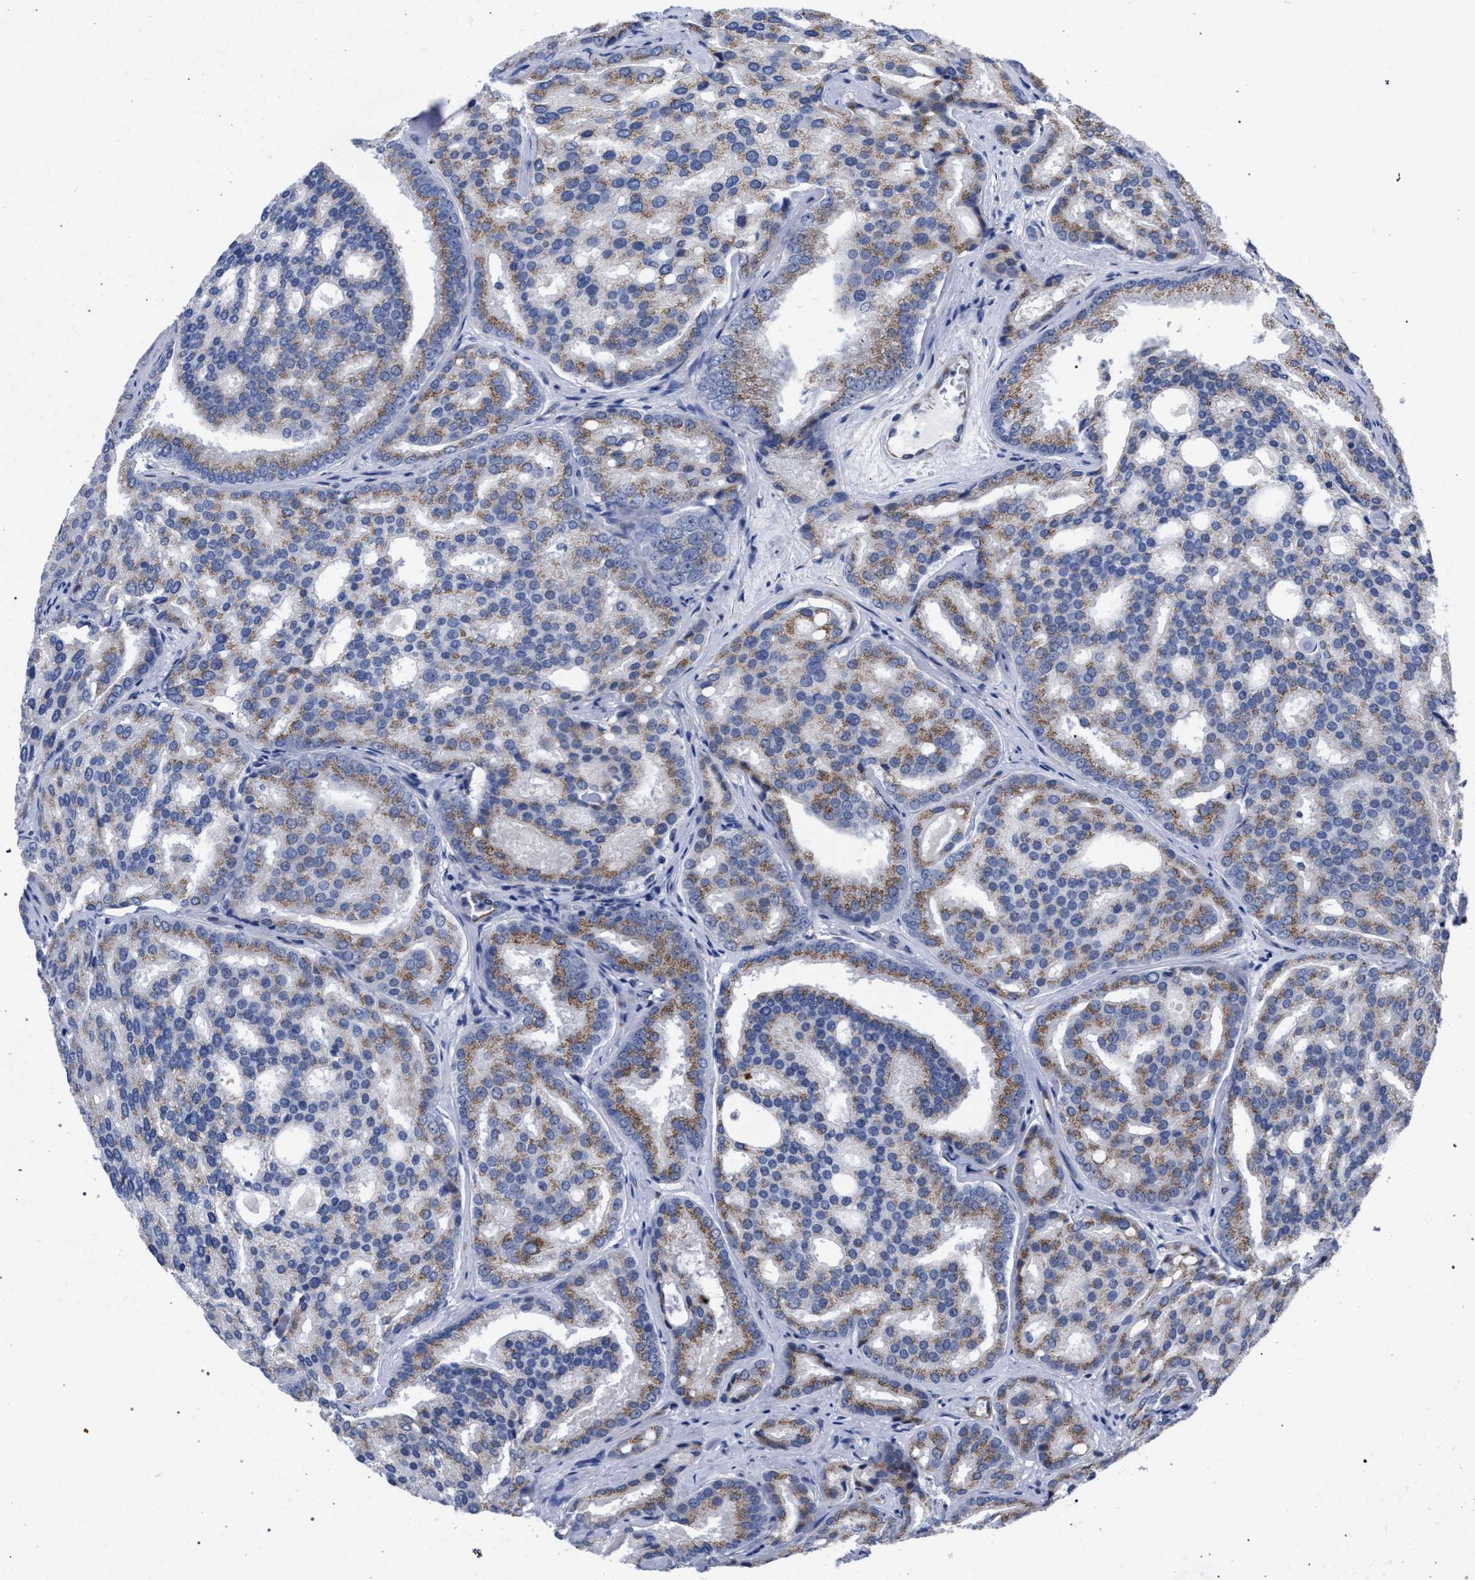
{"staining": {"intensity": "strong", "quantity": "25%-75%", "location": "cytoplasmic/membranous"}, "tissue": "prostate cancer", "cell_type": "Tumor cells", "image_type": "cancer", "snomed": [{"axis": "morphology", "description": "Adenocarcinoma, High grade"}, {"axis": "topography", "description": "Prostate"}], "caption": "Strong cytoplasmic/membranous protein staining is seen in about 25%-75% of tumor cells in prostate cancer.", "gene": "GOLGA2", "patient": {"sex": "male", "age": 64}}